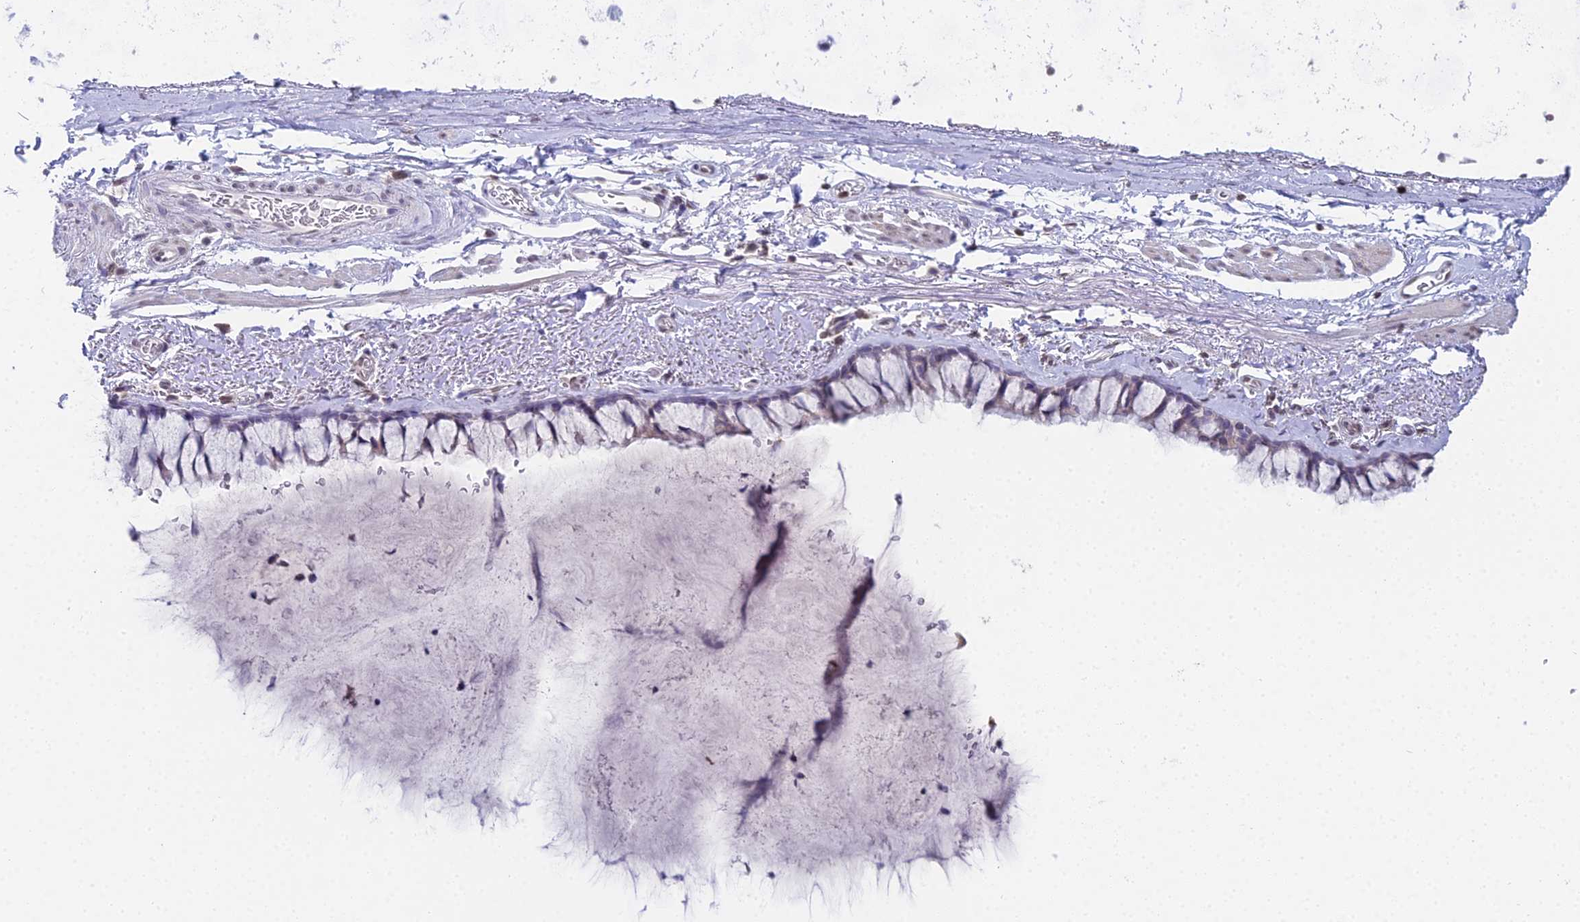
{"staining": {"intensity": "negative", "quantity": "none", "location": "none"}, "tissue": "bronchus", "cell_type": "Respiratory epithelial cells", "image_type": "normal", "snomed": [{"axis": "morphology", "description": "Normal tissue, NOS"}, {"axis": "topography", "description": "Bronchus"}], "caption": "Immunohistochemistry image of benign bronchus: bronchus stained with DAB exhibits no significant protein positivity in respiratory epithelial cells. Brightfield microscopy of immunohistochemistry stained with DAB (brown) and hematoxylin (blue), captured at high magnification.", "gene": "PRR22", "patient": {"sex": "male", "age": 65}}